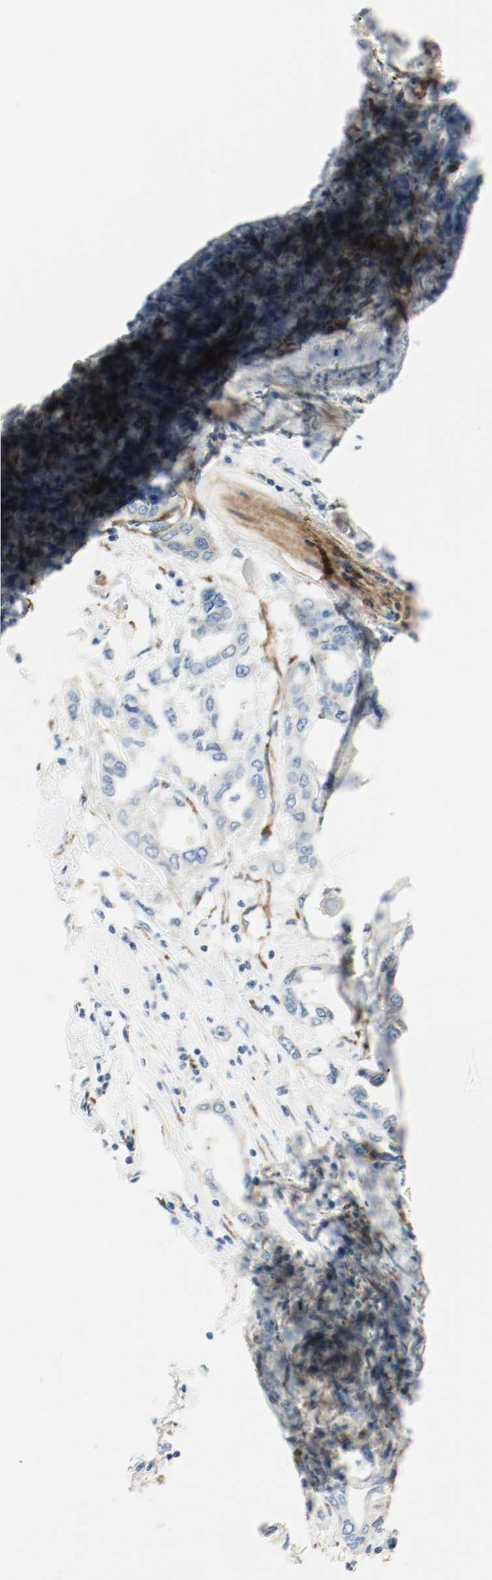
{"staining": {"intensity": "negative", "quantity": "none", "location": "none"}, "tissue": "pancreatic cancer", "cell_type": "Tumor cells", "image_type": "cancer", "snomed": [{"axis": "morphology", "description": "Adenocarcinoma, NOS"}, {"axis": "topography", "description": "Pancreas"}], "caption": "A micrograph of pancreatic cancer stained for a protein exhibits no brown staining in tumor cells.", "gene": "LAMB1", "patient": {"sex": "female", "age": 57}}